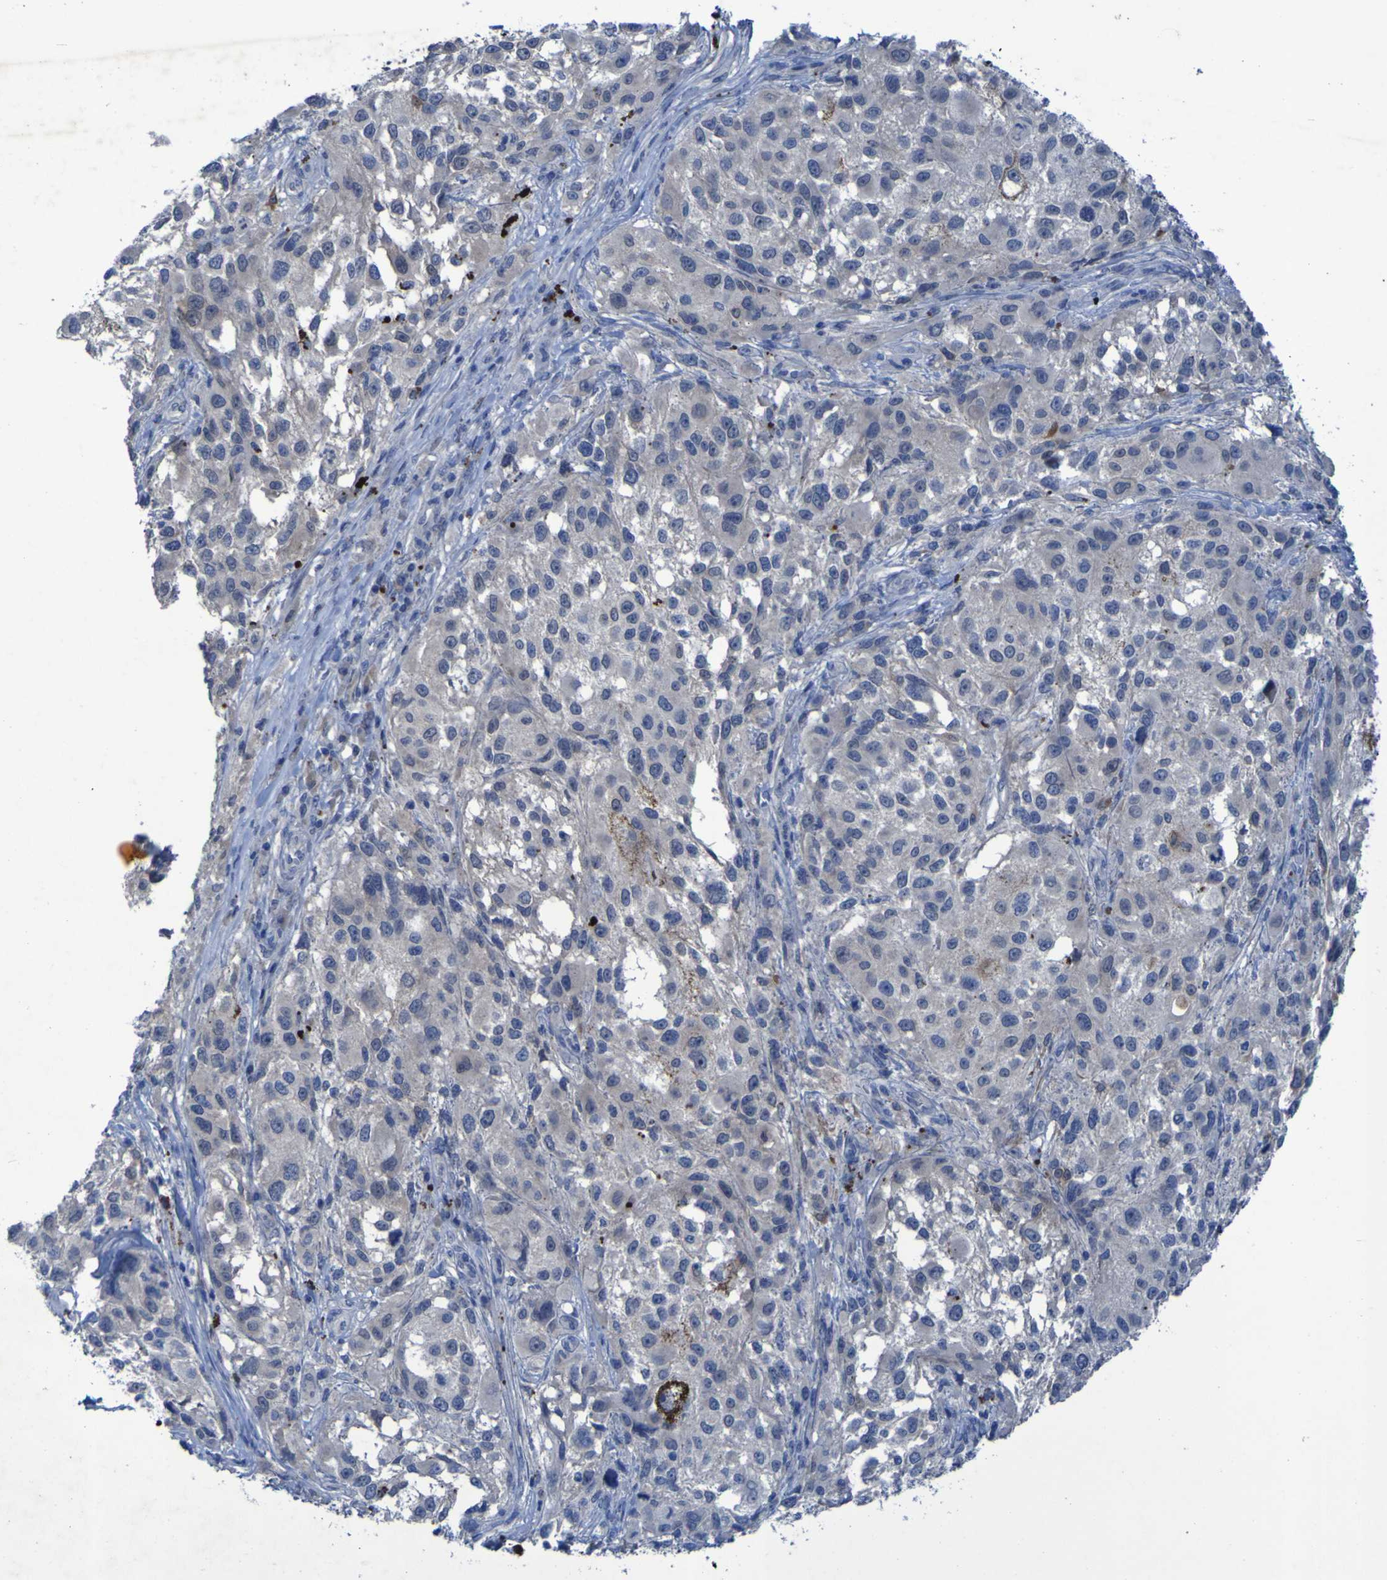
{"staining": {"intensity": "negative", "quantity": "none", "location": "none"}, "tissue": "melanoma", "cell_type": "Tumor cells", "image_type": "cancer", "snomed": [{"axis": "morphology", "description": "Necrosis, NOS"}, {"axis": "morphology", "description": "Malignant melanoma, NOS"}, {"axis": "topography", "description": "Skin"}], "caption": "Immunohistochemistry of human melanoma reveals no staining in tumor cells.", "gene": "SGK2", "patient": {"sex": "female", "age": 87}}